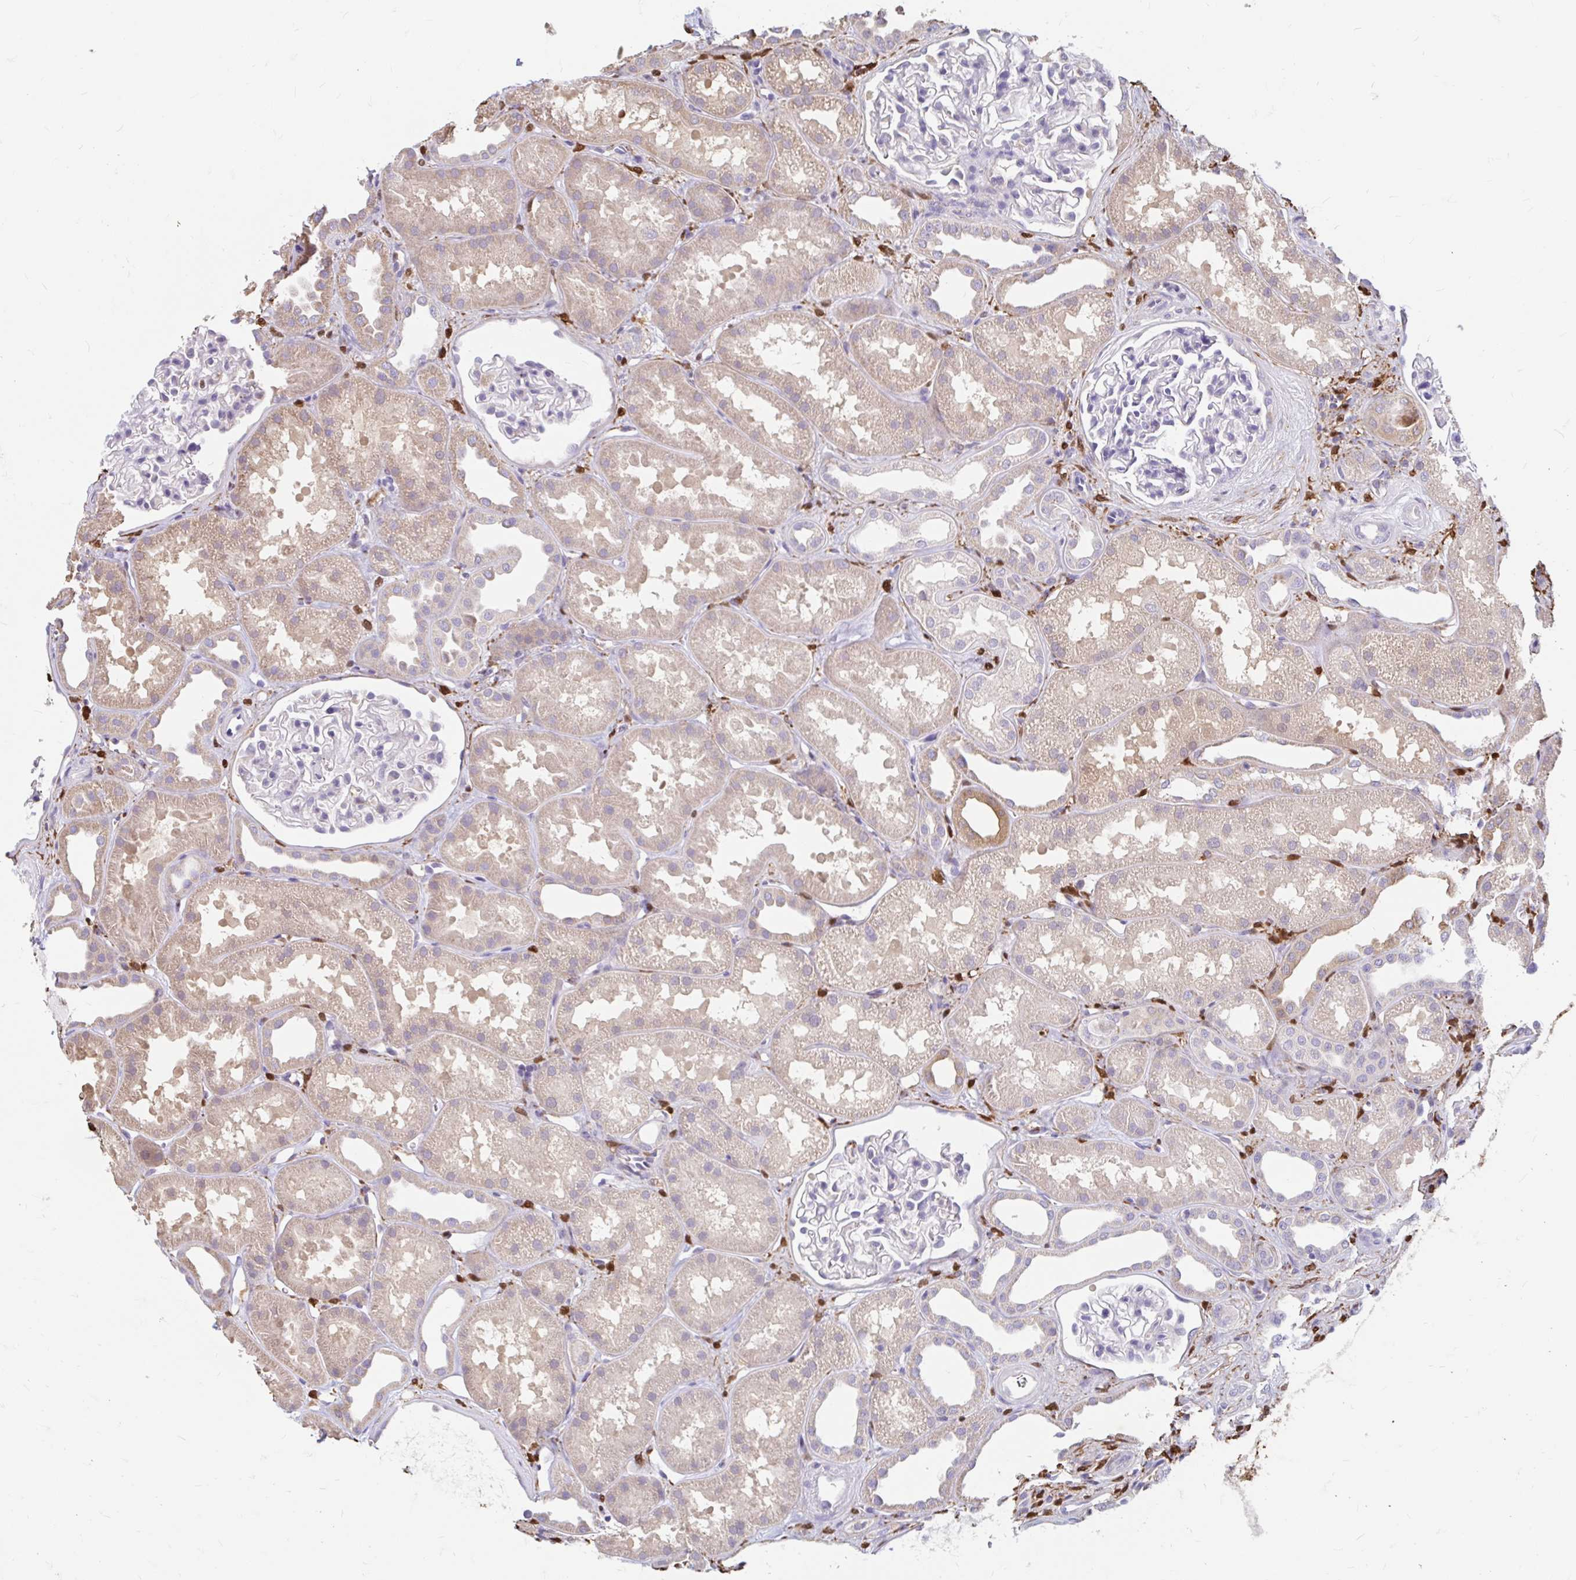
{"staining": {"intensity": "negative", "quantity": "none", "location": "none"}, "tissue": "kidney", "cell_type": "Cells in glomeruli", "image_type": "normal", "snomed": [{"axis": "morphology", "description": "Normal tissue, NOS"}, {"axis": "topography", "description": "Kidney"}], "caption": "Protein analysis of unremarkable kidney shows no significant positivity in cells in glomeruli.", "gene": "ADH1A", "patient": {"sex": "male", "age": 61}}